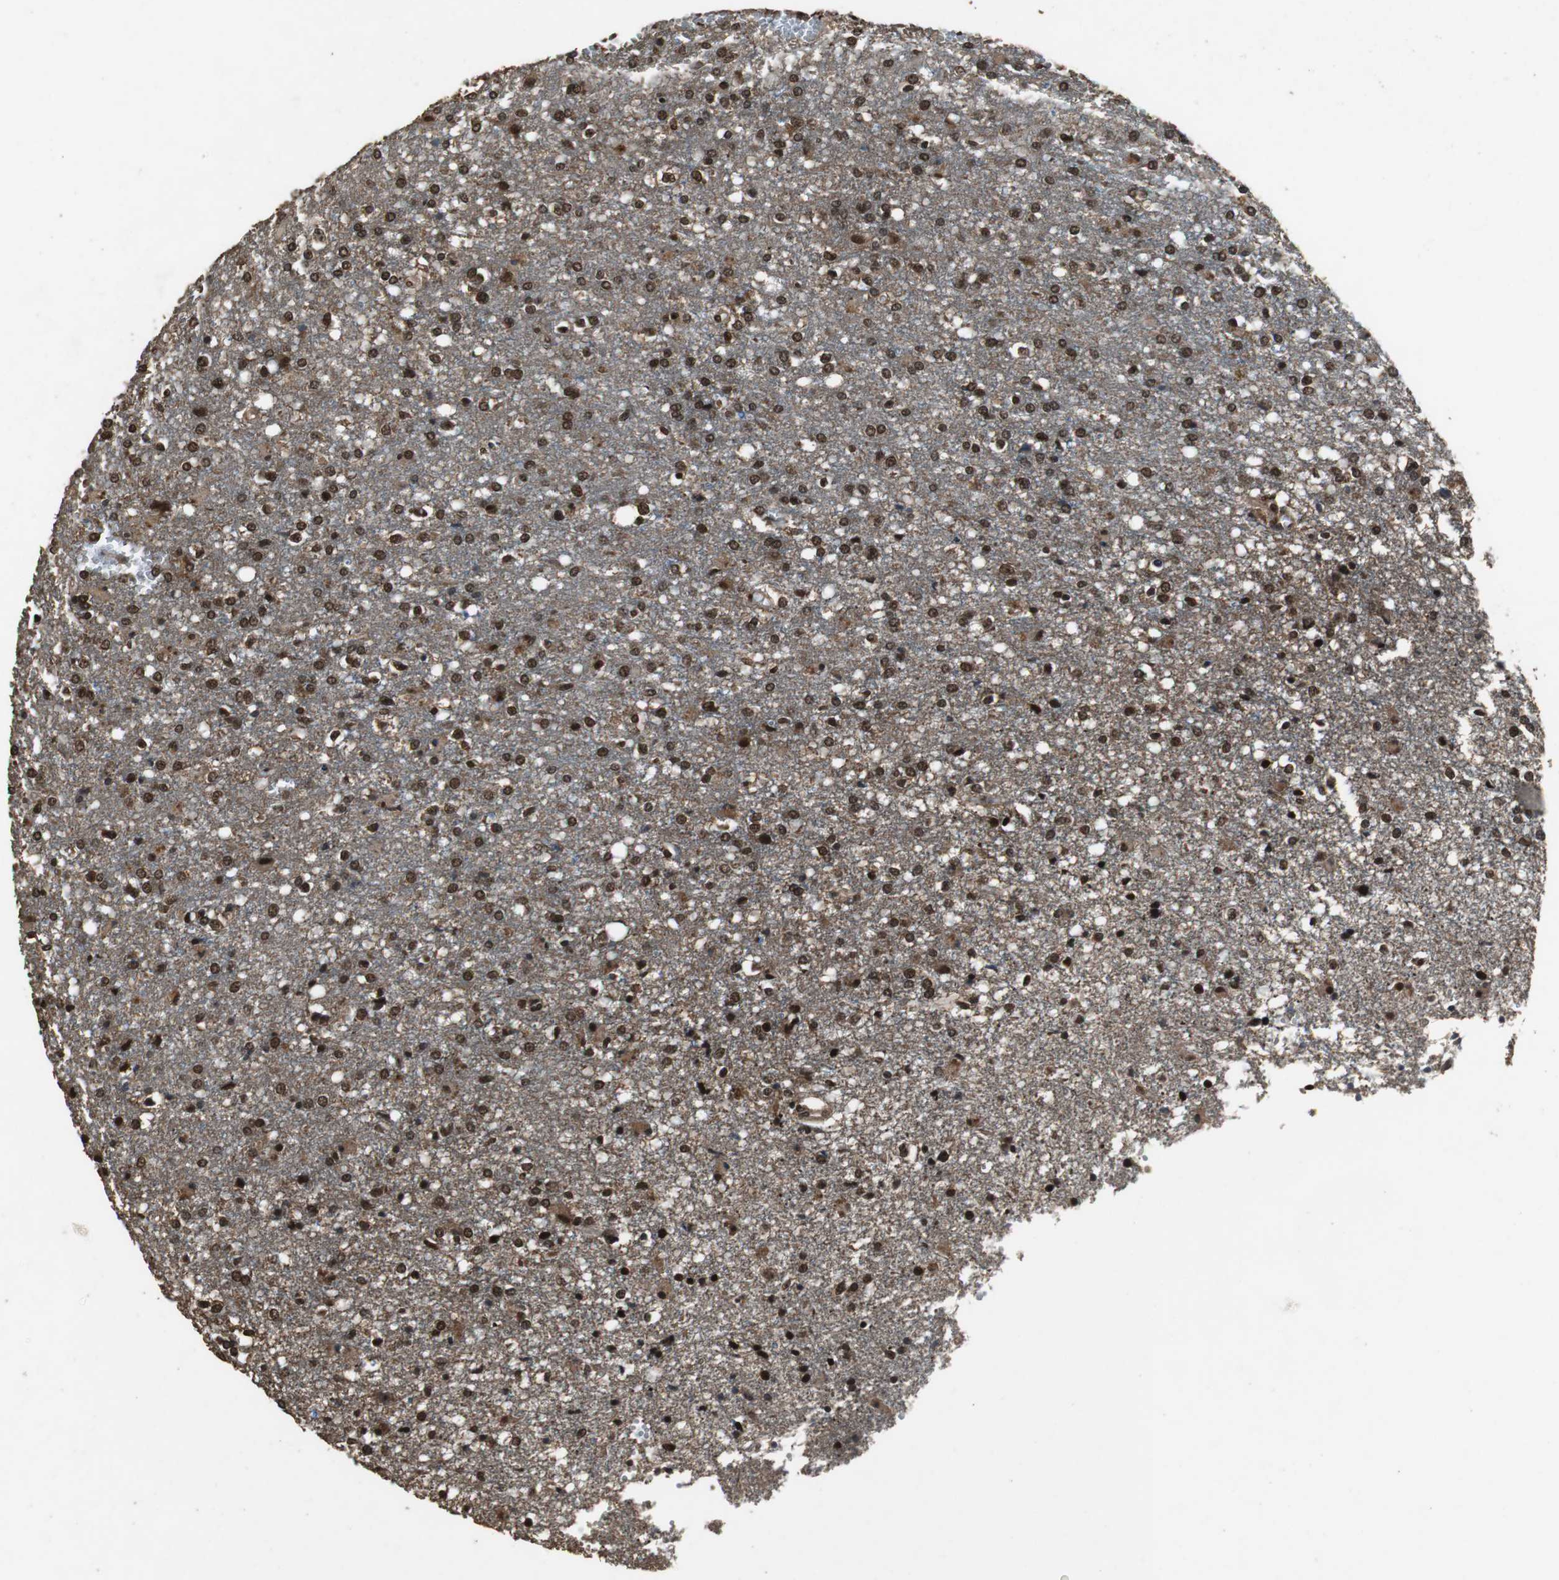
{"staining": {"intensity": "strong", "quantity": ">75%", "location": "cytoplasmic/membranous,nuclear"}, "tissue": "glioma", "cell_type": "Tumor cells", "image_type": "cancer", "snomed": [{"axis": "morphology", "description": "Glioma, malignant, High grade"}, {"axis": "topography", "description": "Cerebral cortex"}], "caption": "Protein staining of glioma tissue reveals strong cytoplasmic/membranous and nuclear staining in about >75% of tumor cells.", "gene": "ZNF18", "patient": {"sex": "male", "age": 76}}